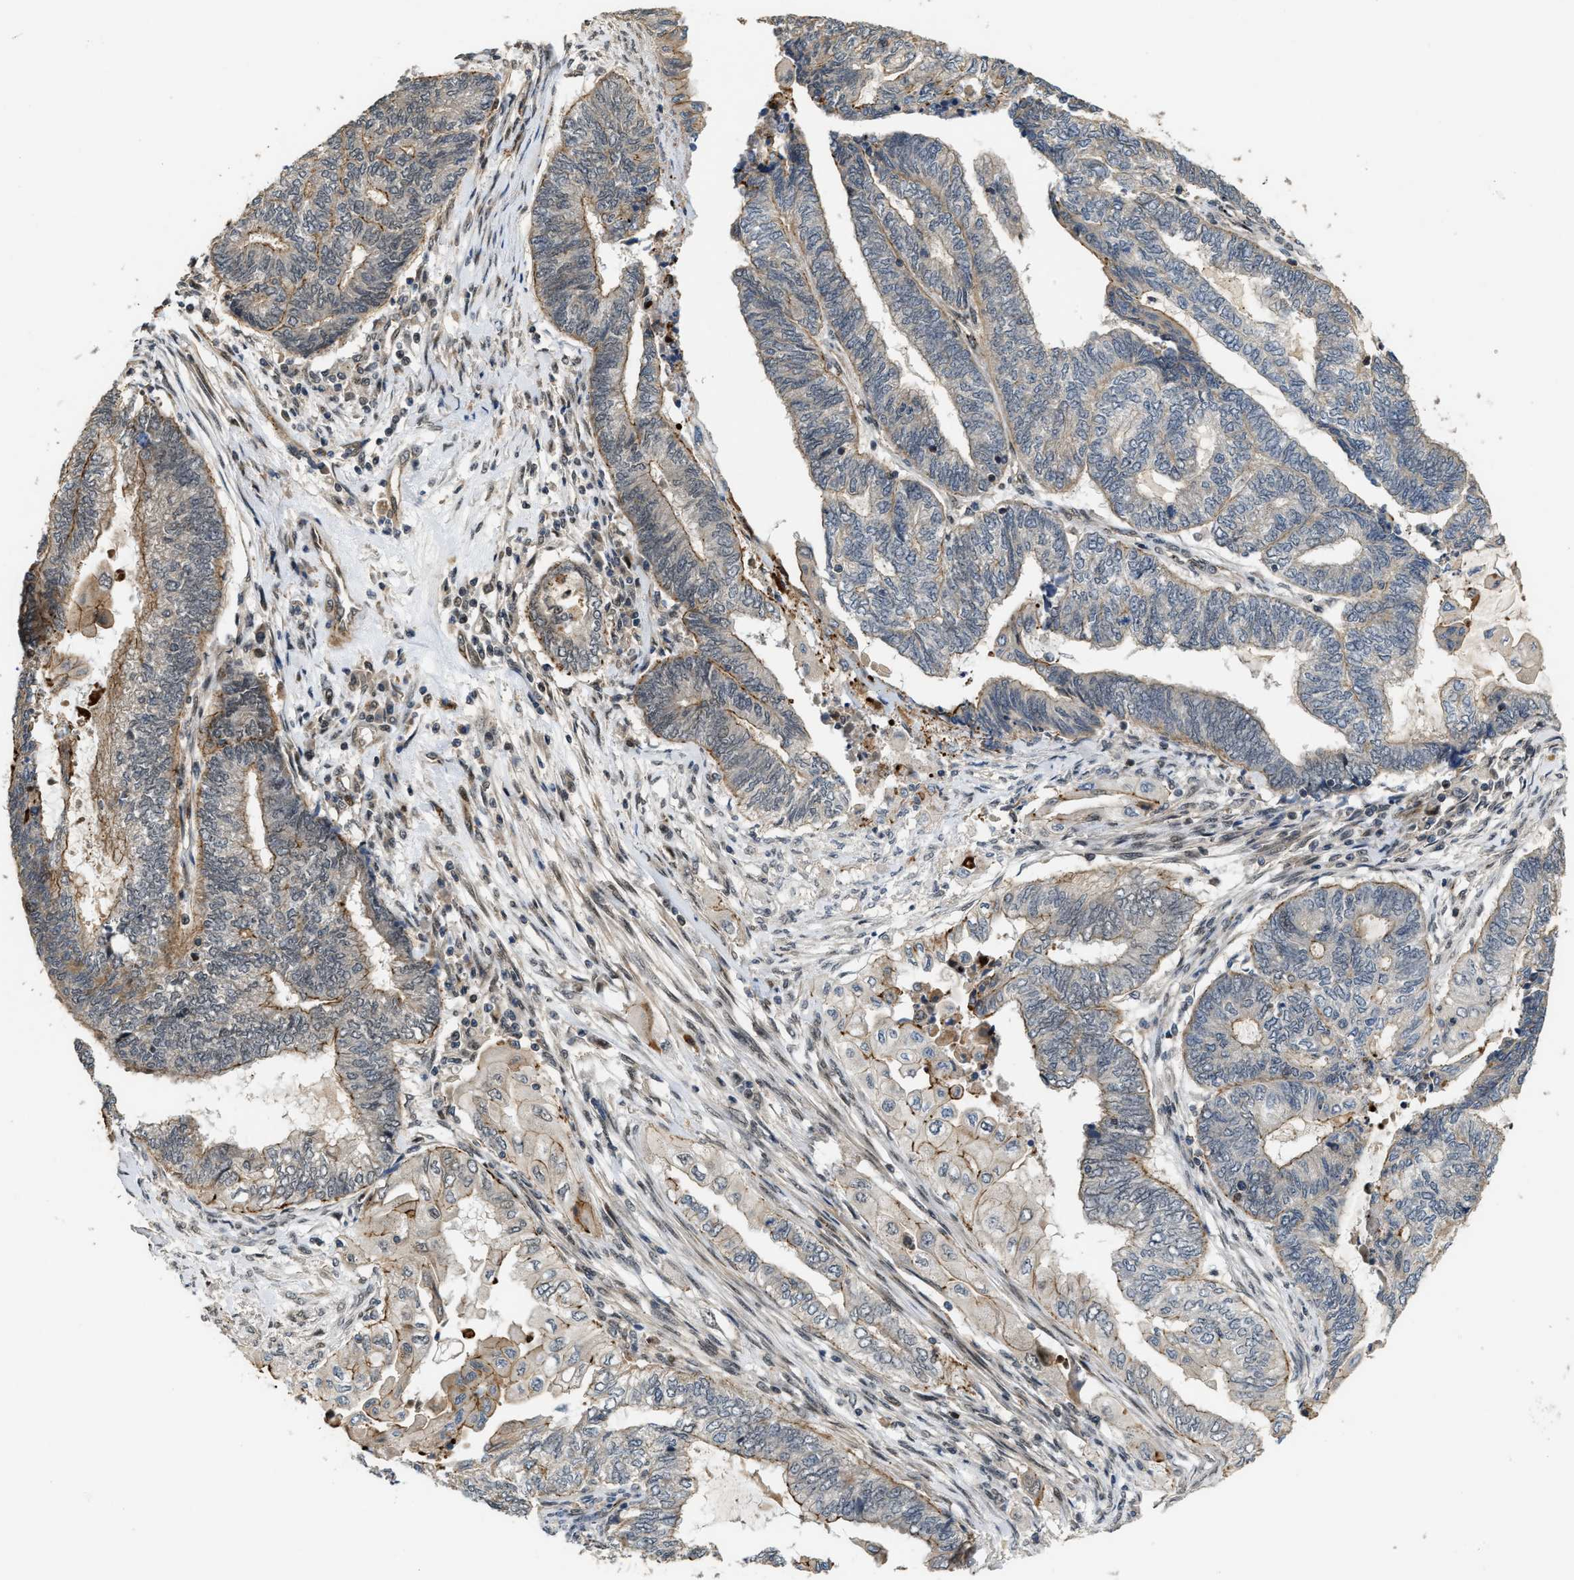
{"staining": {"intensity": "weak", "quantity": "25%-75%", "location": "cytoplasmic/membranous"}, "tissue": "endometrial cancer", "cell_type": "Tumor cells", "image_type": "cancer", "snomed": [{"axis": "morphology", "description": "Adenocarcinoma, NOS"}, {"axis": "topography", "description": "Uterus"}, {"axis": "topography", "description": "Endometrium"}], "caption": "Approximately 25%-75% of tumor cells in endometrial adenocarcinoma demonstrate weak cytoplasmic/membranous protein staining as visualized by brown immunohistochemical staining.", "gene": "DPF2", "patient": {"sex": "female", "age": 70}}